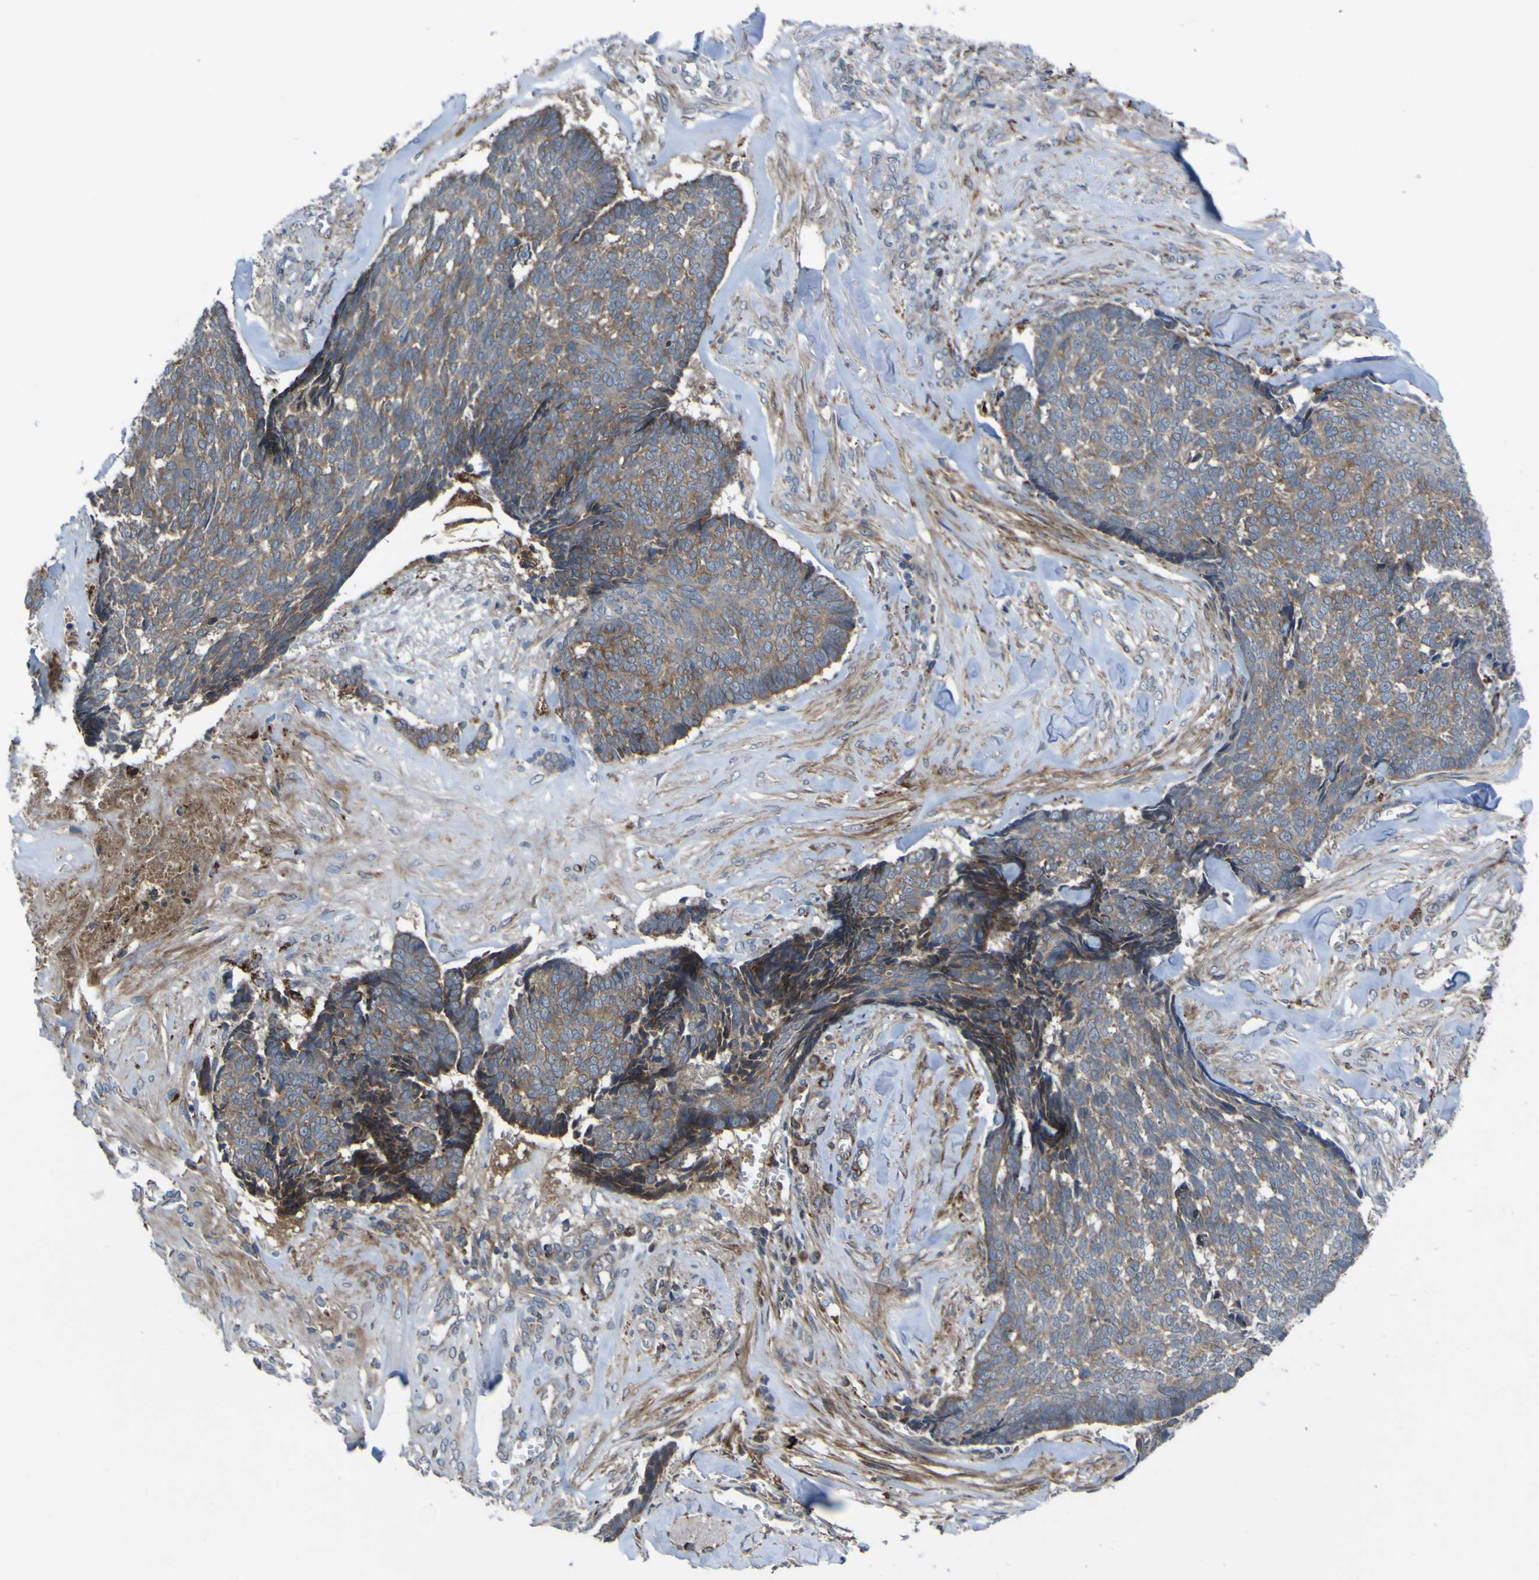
{"staining": {"intensity": "moderate", "quantity": "25%-75%", "location": "cytoplasmic/membranous"}, "tissue": "skin cancer", "cell_type": "Tumor cells", "image_type": "cancer", "snomed": [{"axis": "morphology", "description": "Basal cell carcinoma"}, {"axis": "topography", "description": "Skin"}], "caption": "Skin cancer (basal cell carcinoma) stained for a protein displays moderate cytoplasmic/membranous positivity in tumor cells.", "gene": "GPLD1", "patient": {"sex": "male", "age": 84}}